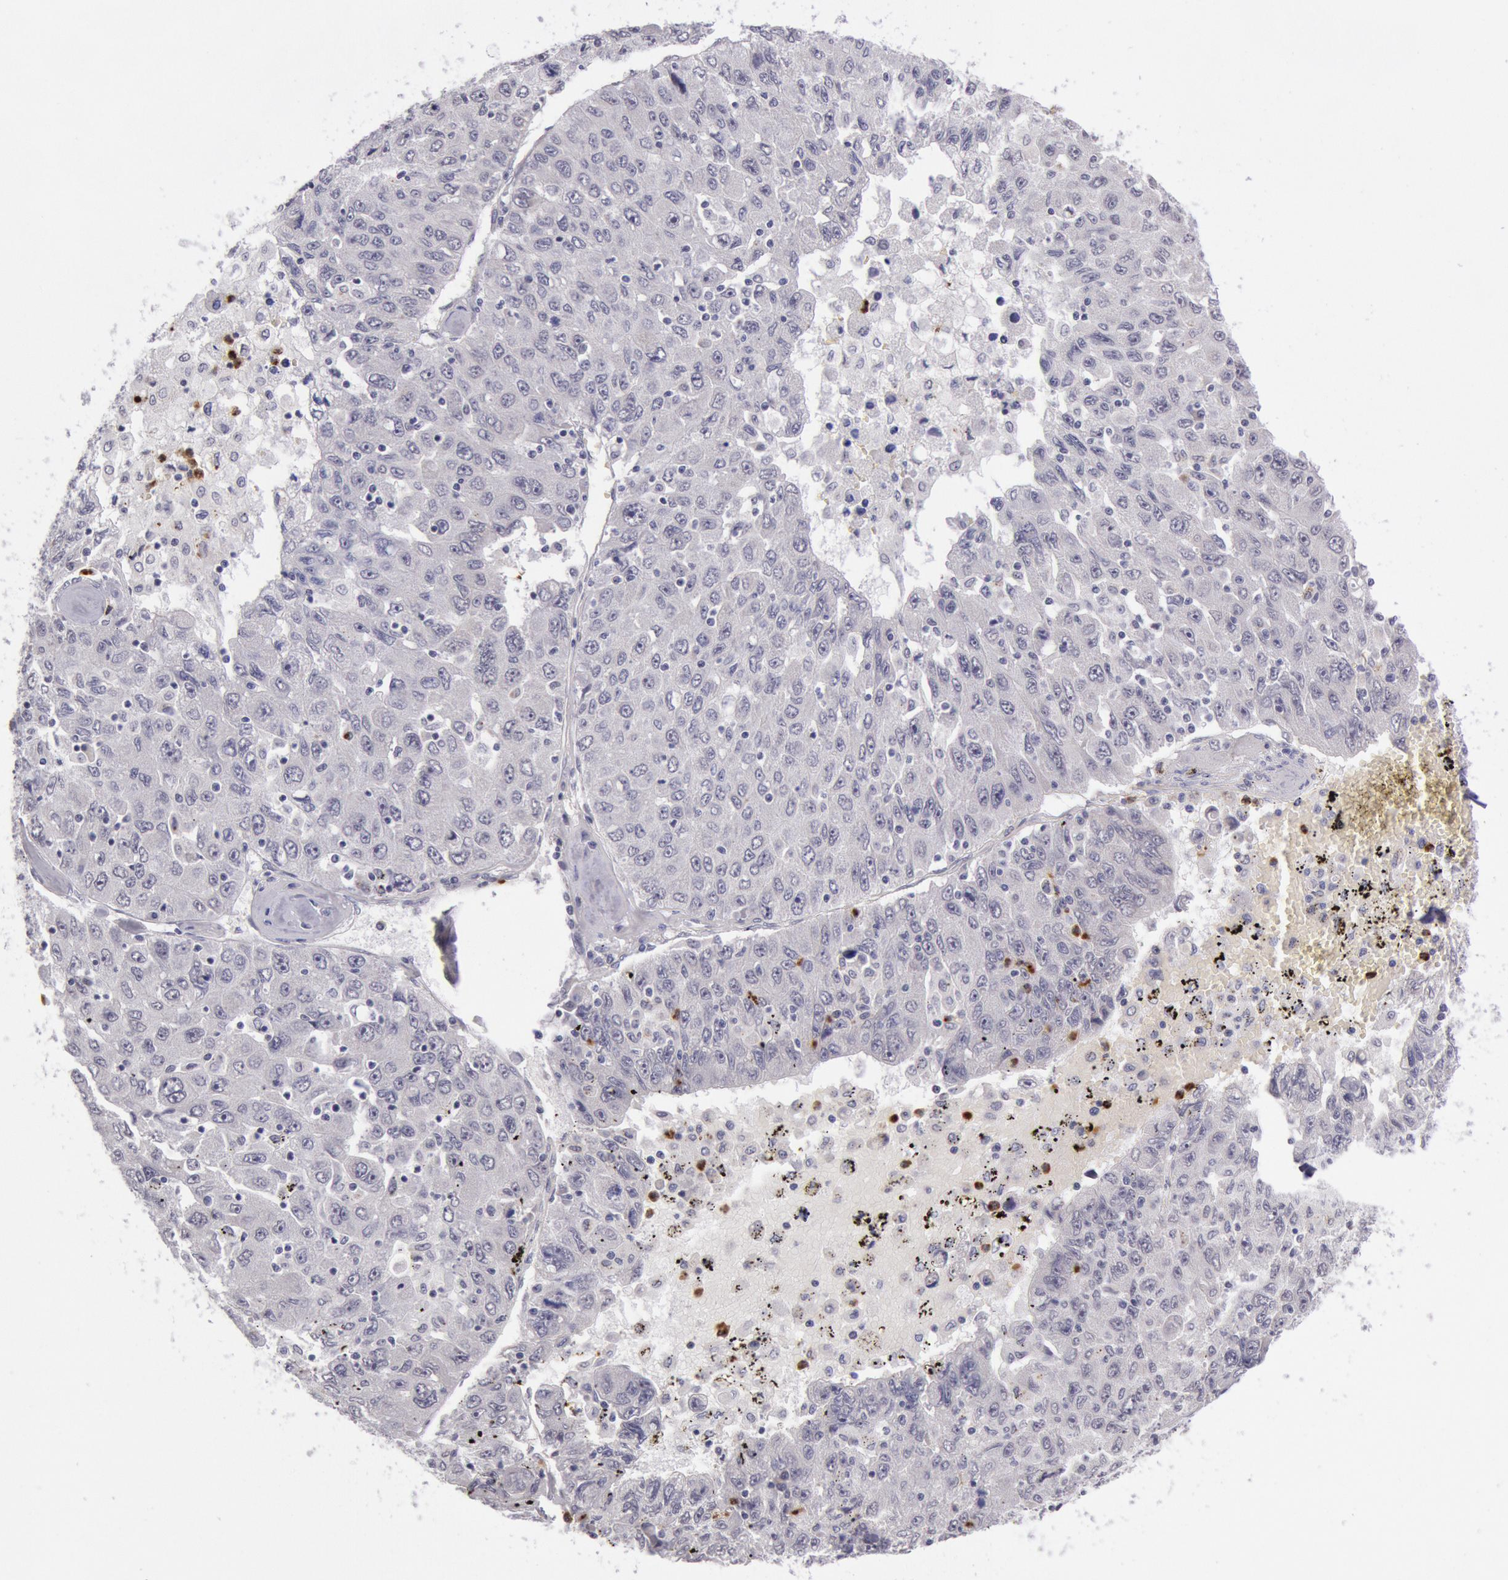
{"staining": {"intensity": "negative", "quantity": "none", "location": "none"}, "tissue": "liver cancer", "cell_type": "Tumor cells", "image_type": "cancer", "snomed": [{"axis": "morphology", "description": "Carcinoma, Hepatocellular, NOS"}, {"axis": "topography", "description": "Liver"}], "caption": "Liver cancer was stained to show a protein in brown. There is no significant staining in tumor cells.", "gene": "KDM6A", "patient": {"sex": "male", "age": 49}}